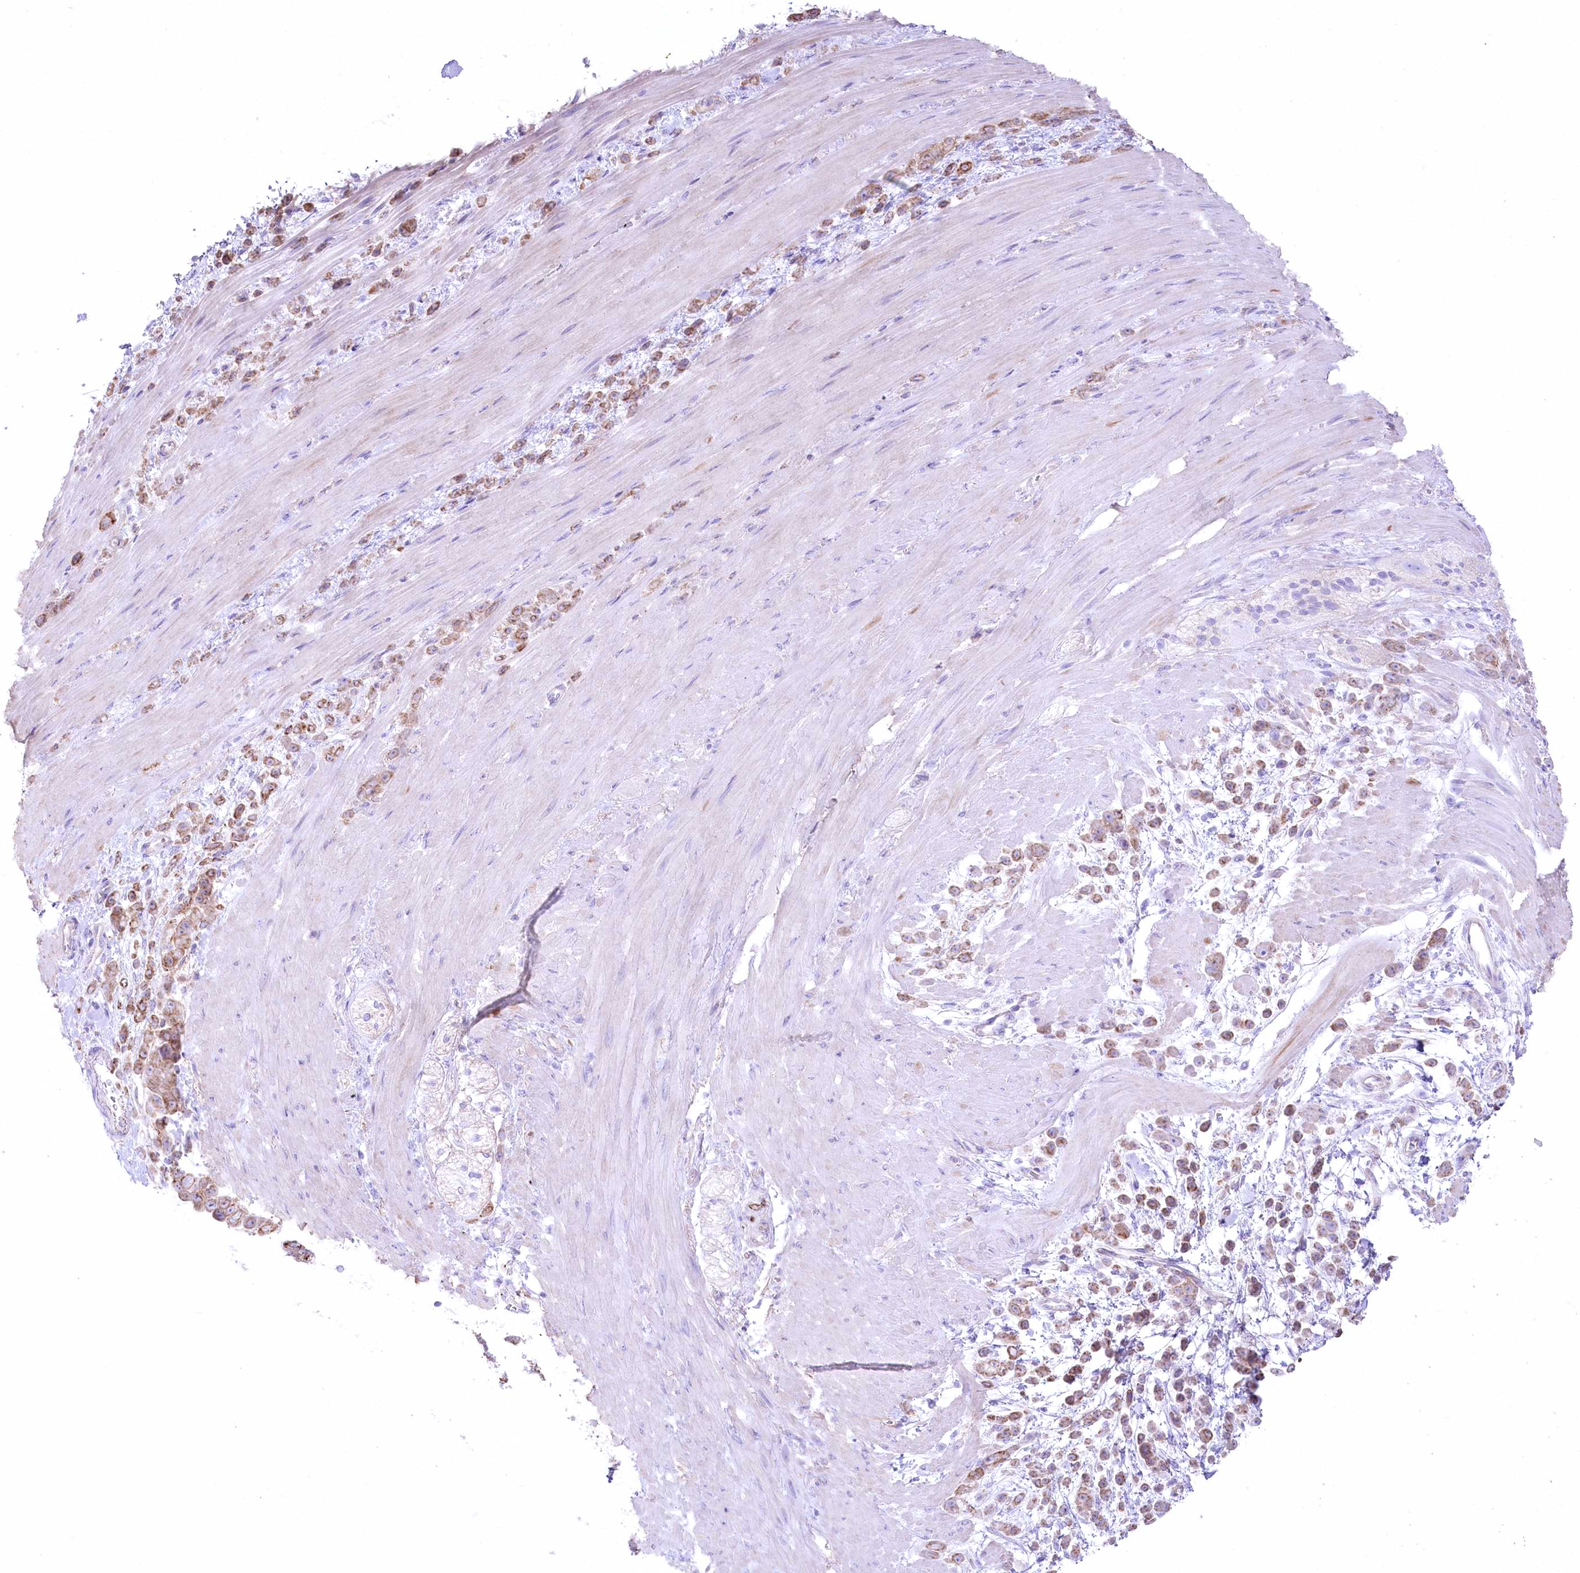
{"staining": {"intensity": "moderate", "quantity": ">75%", "location": "cytoplasmic/membranous"}, "tissue": "pancreatic cancer", "cell_type": "Tumor cells", "image_type": "cancer", "snomed": [{"axis": "morphology", "description": "Normal tissue, NOS"}, {"axis": "morphology", "description": "Adenocarcinoma, NOS"}, {"axis": "topography", "description": "Pancreas"}], "caption": "A micrograph showing moderate cytoplasmic/membranous expression in approximately >75% of tumor cells in pancreatic adenocarcinoma, as visualized by brown immunohistochemical staining.", "gene": "FAM216A", "patient": {"sex": "female", "age": 64}}